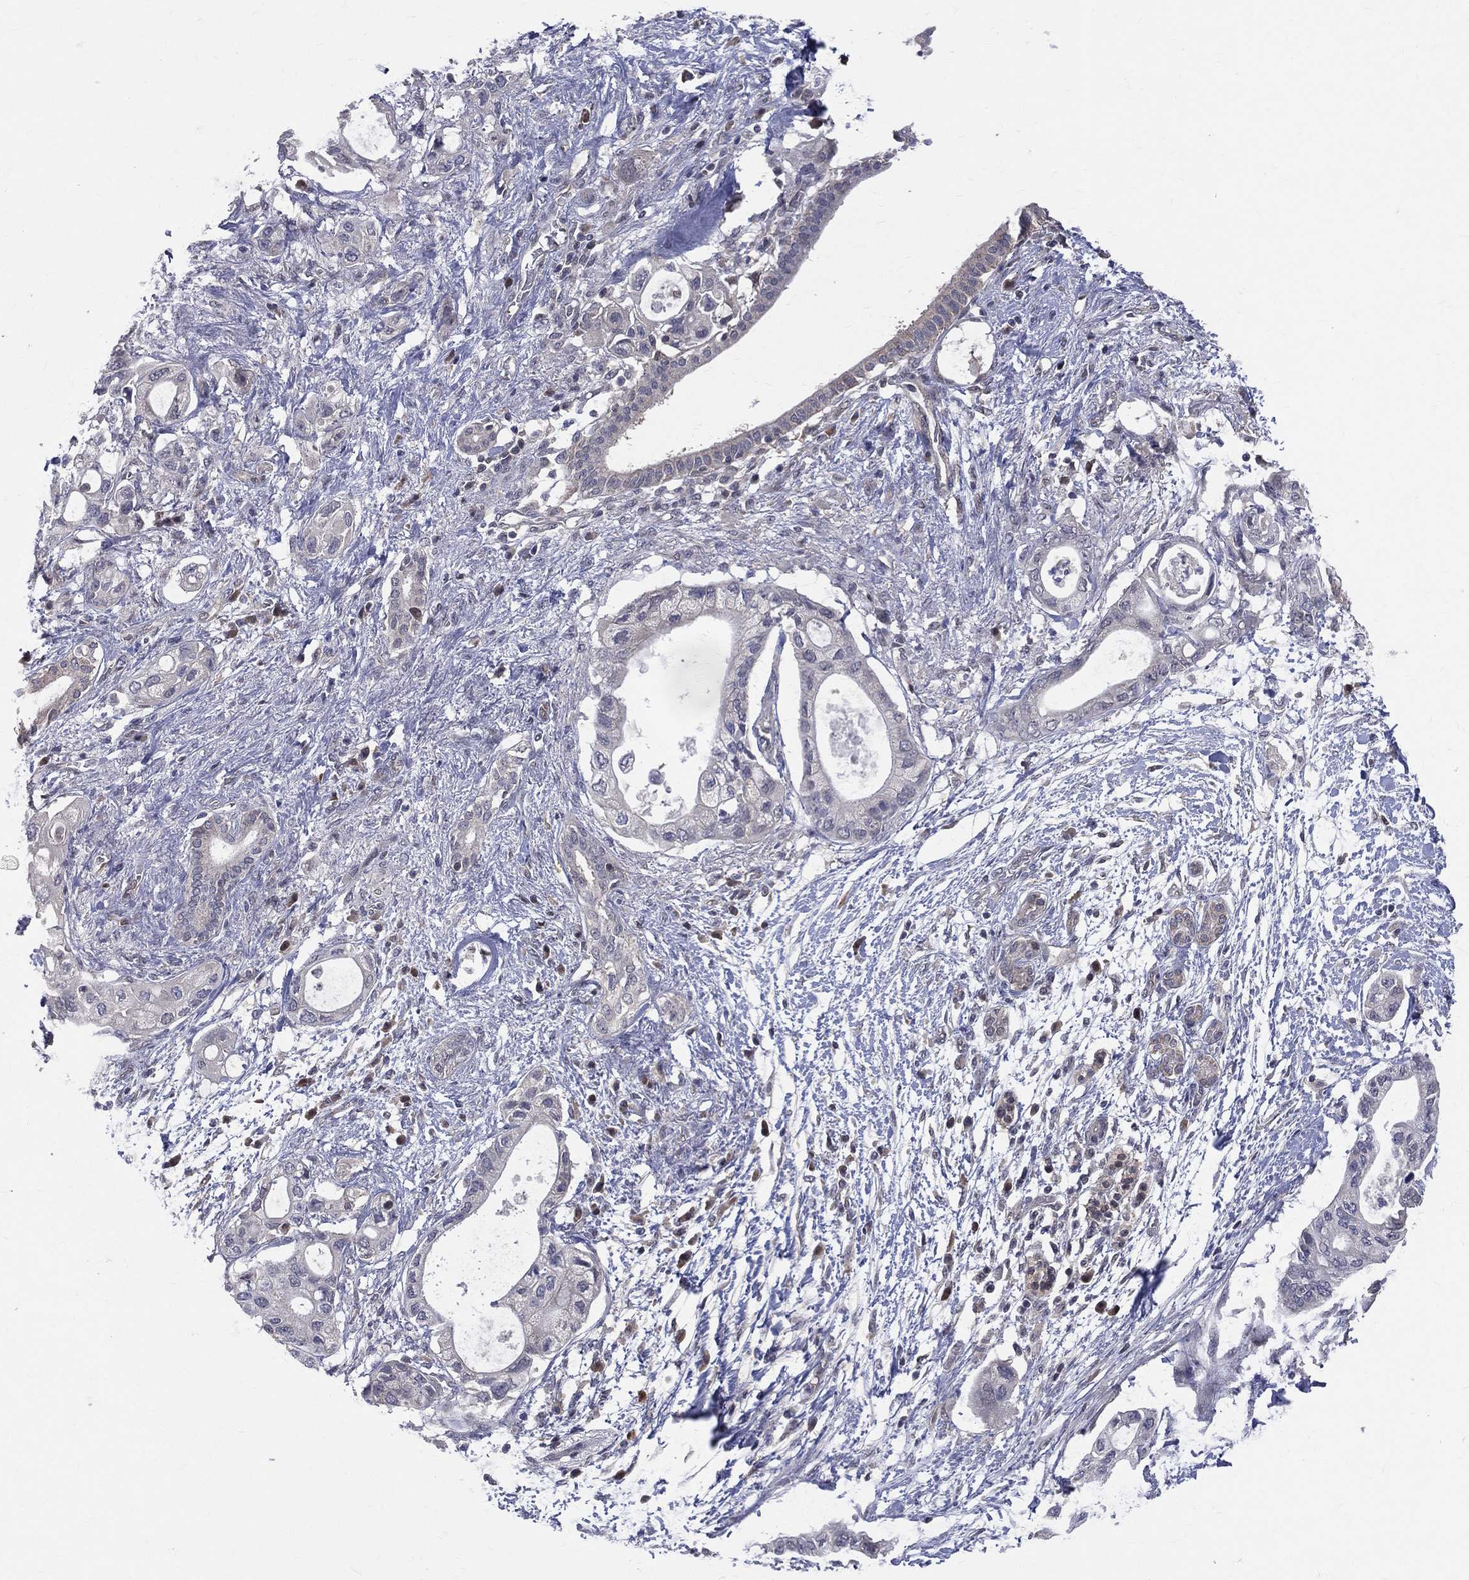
{"staining": {"intensity": "negative", "quantity": "none", "location": "none"}, "tissue": "pancreatic cancer", "cell_type": "Tumor cells", "image_type": "cancer", "snomed": [{"axis": "morphology", "description": "Adenocarcinoma, NOS"}, {"axis": "topography", "description": "Pancreas"}], "caption": "Immunohistochemistry histopathology image of neoplastic tissue: human pancreatic cancer stained with DAB (3,3'-diaminobenzidine) reveals no significant protein positivity in tumor cells.", "gene": "DLG4", "patient": {"sex": "female", "age": 72}}